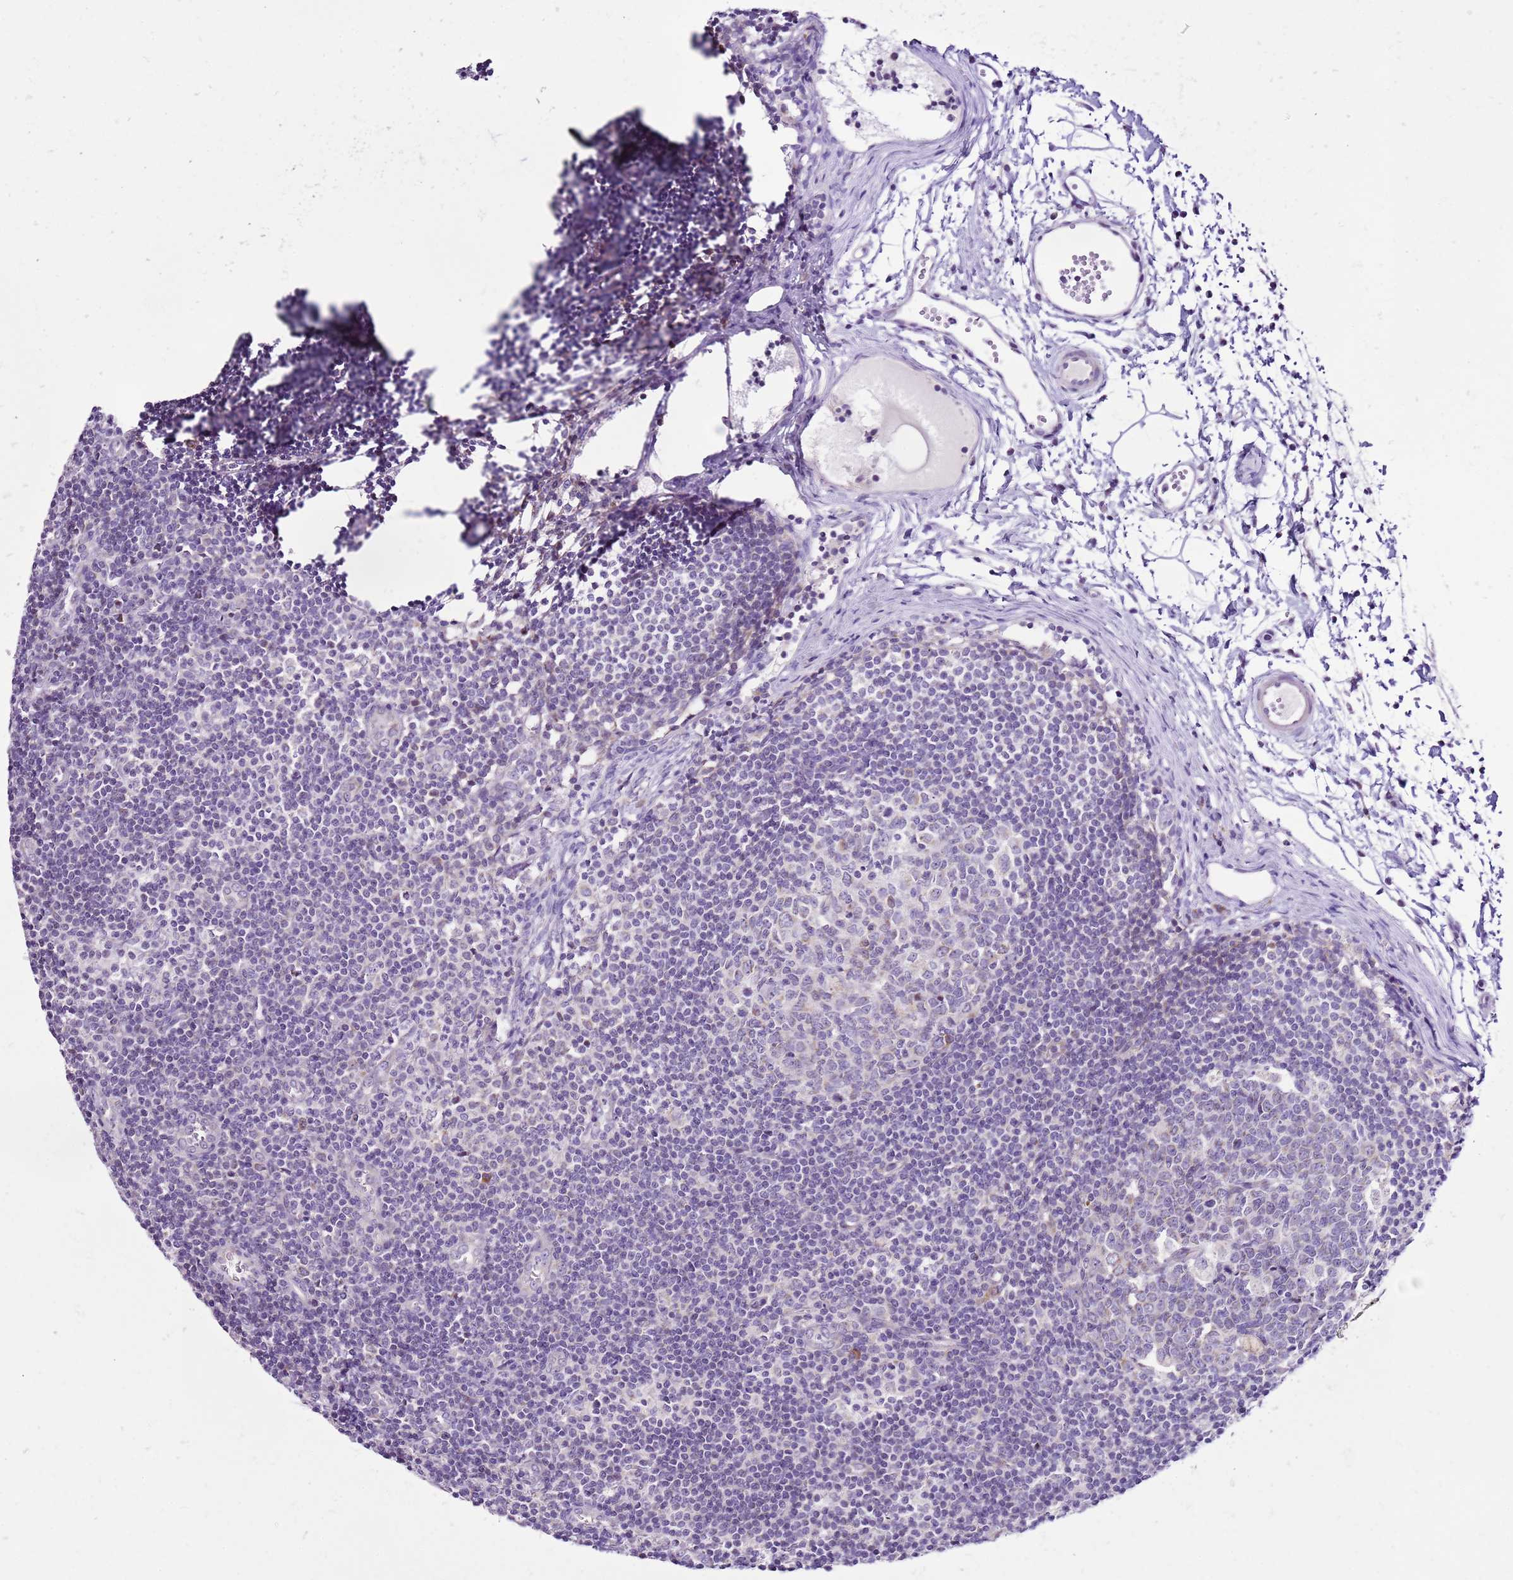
{"staining": {"intensity": "moderate", "quantity": "<25%", "location": "cytoplasmic/membranous"}, "tissue": "lymph node", "cell_type": "Germinal center cells", "image_type": "normal", "snomed": [{"axis": "morphology", "description": "Normal tissue, NOS"}, {"axis": "topography", "description": "Lymph node"}], "caption": "The histopathology image displays a brown stain indicating the presence of a protein in the cytoplasmic/membranous of germinal center cells in lymph node.", "gene": "MRPL36", "patient": {"sex": "female", "age": 37}}